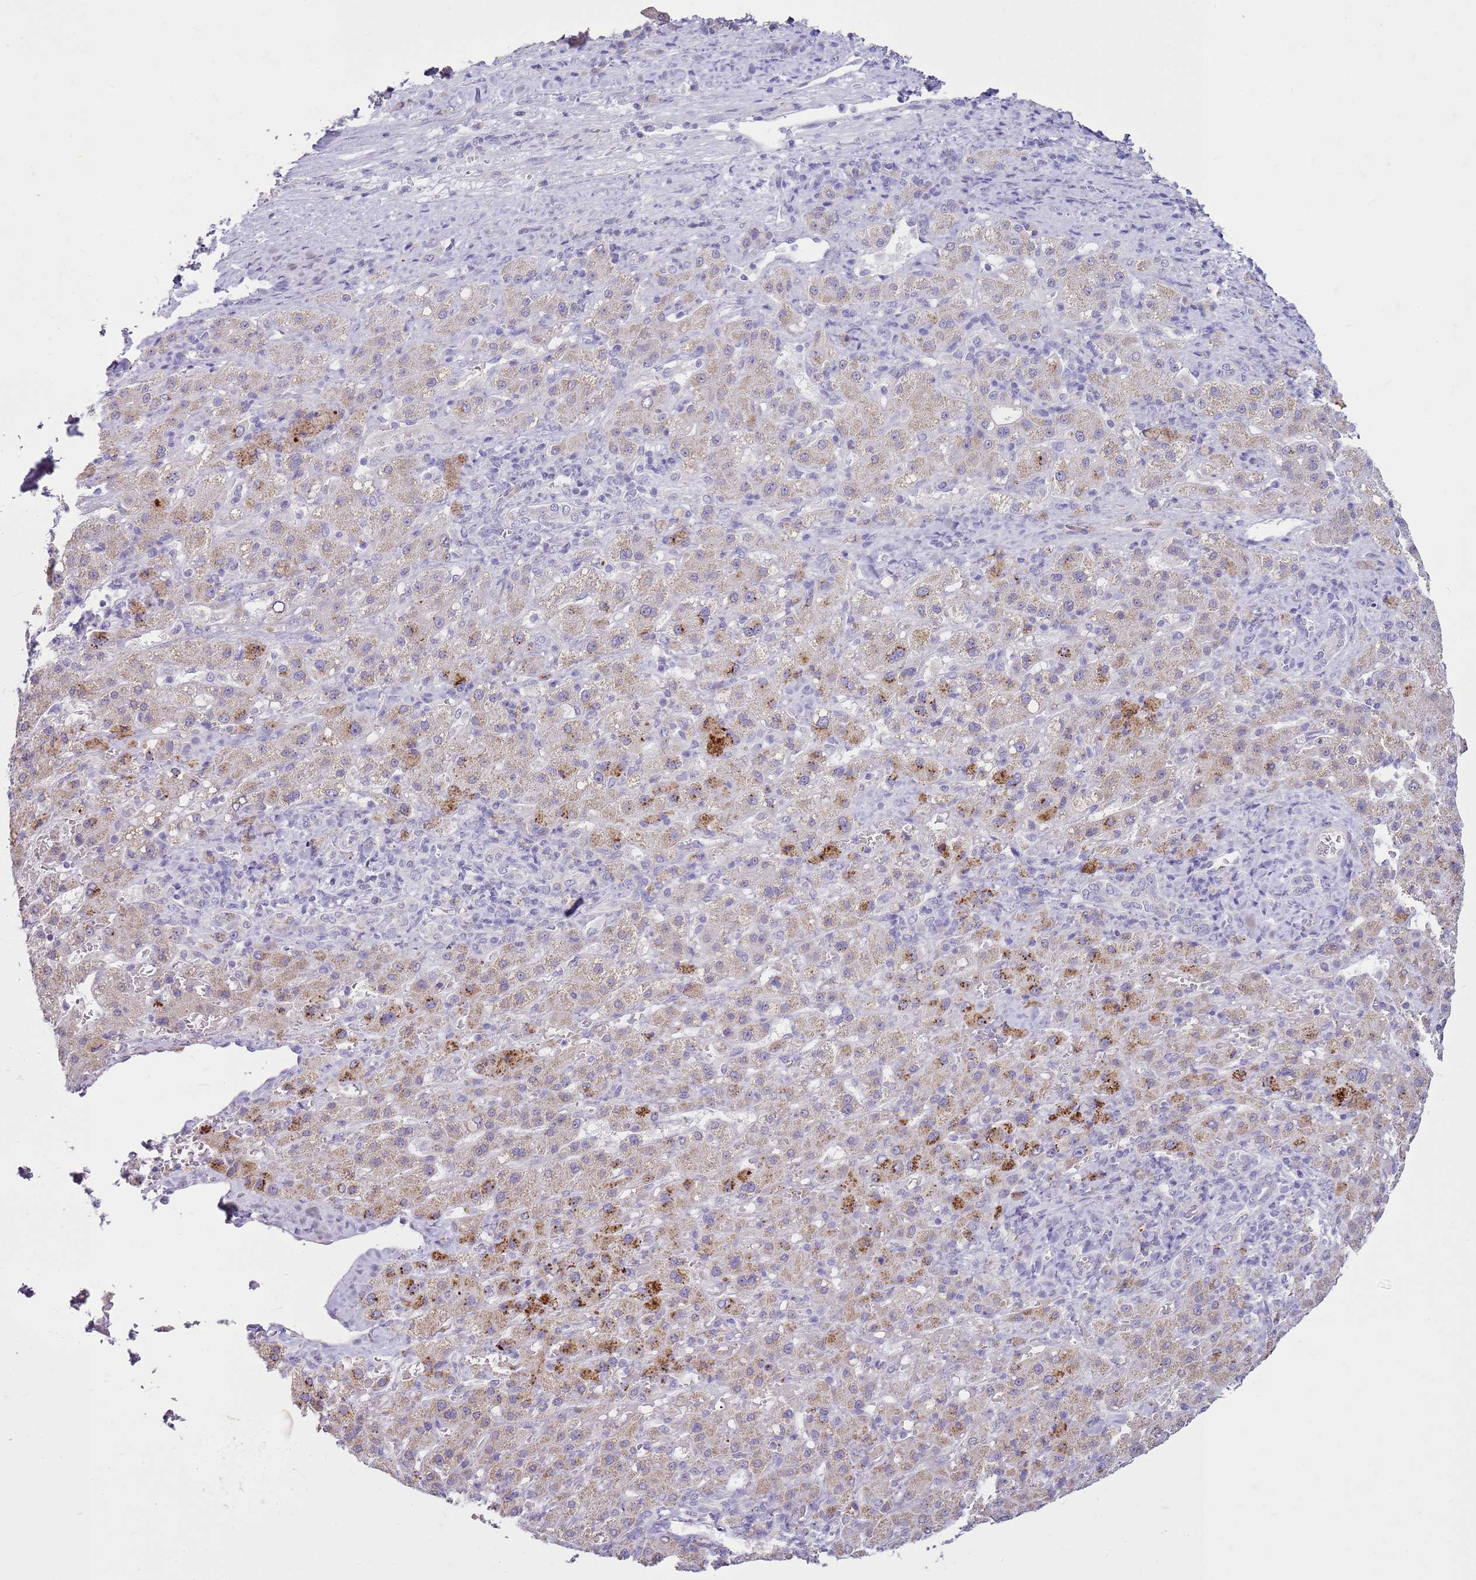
{"staining": {"intensity": "negative", "quantity": "none", "location": "none"}, "tissue": "liver cancer", "cell_type": "Tumor cells", "image_type": "cancer", "snomed": [{"axis": "morphology", "description": "Carcinoma, Hepatocellular, NOS"}, {"axis": "topography", "description": "Liver"}], "caption": "Liver cancer (hepatocellular carcinoma) stained for a protein using immunohistochemistry (IHC) demonstrates no positivity tumor cells.", "gene": "FABP2", "patient": {"sex": "female", "age": 58}}